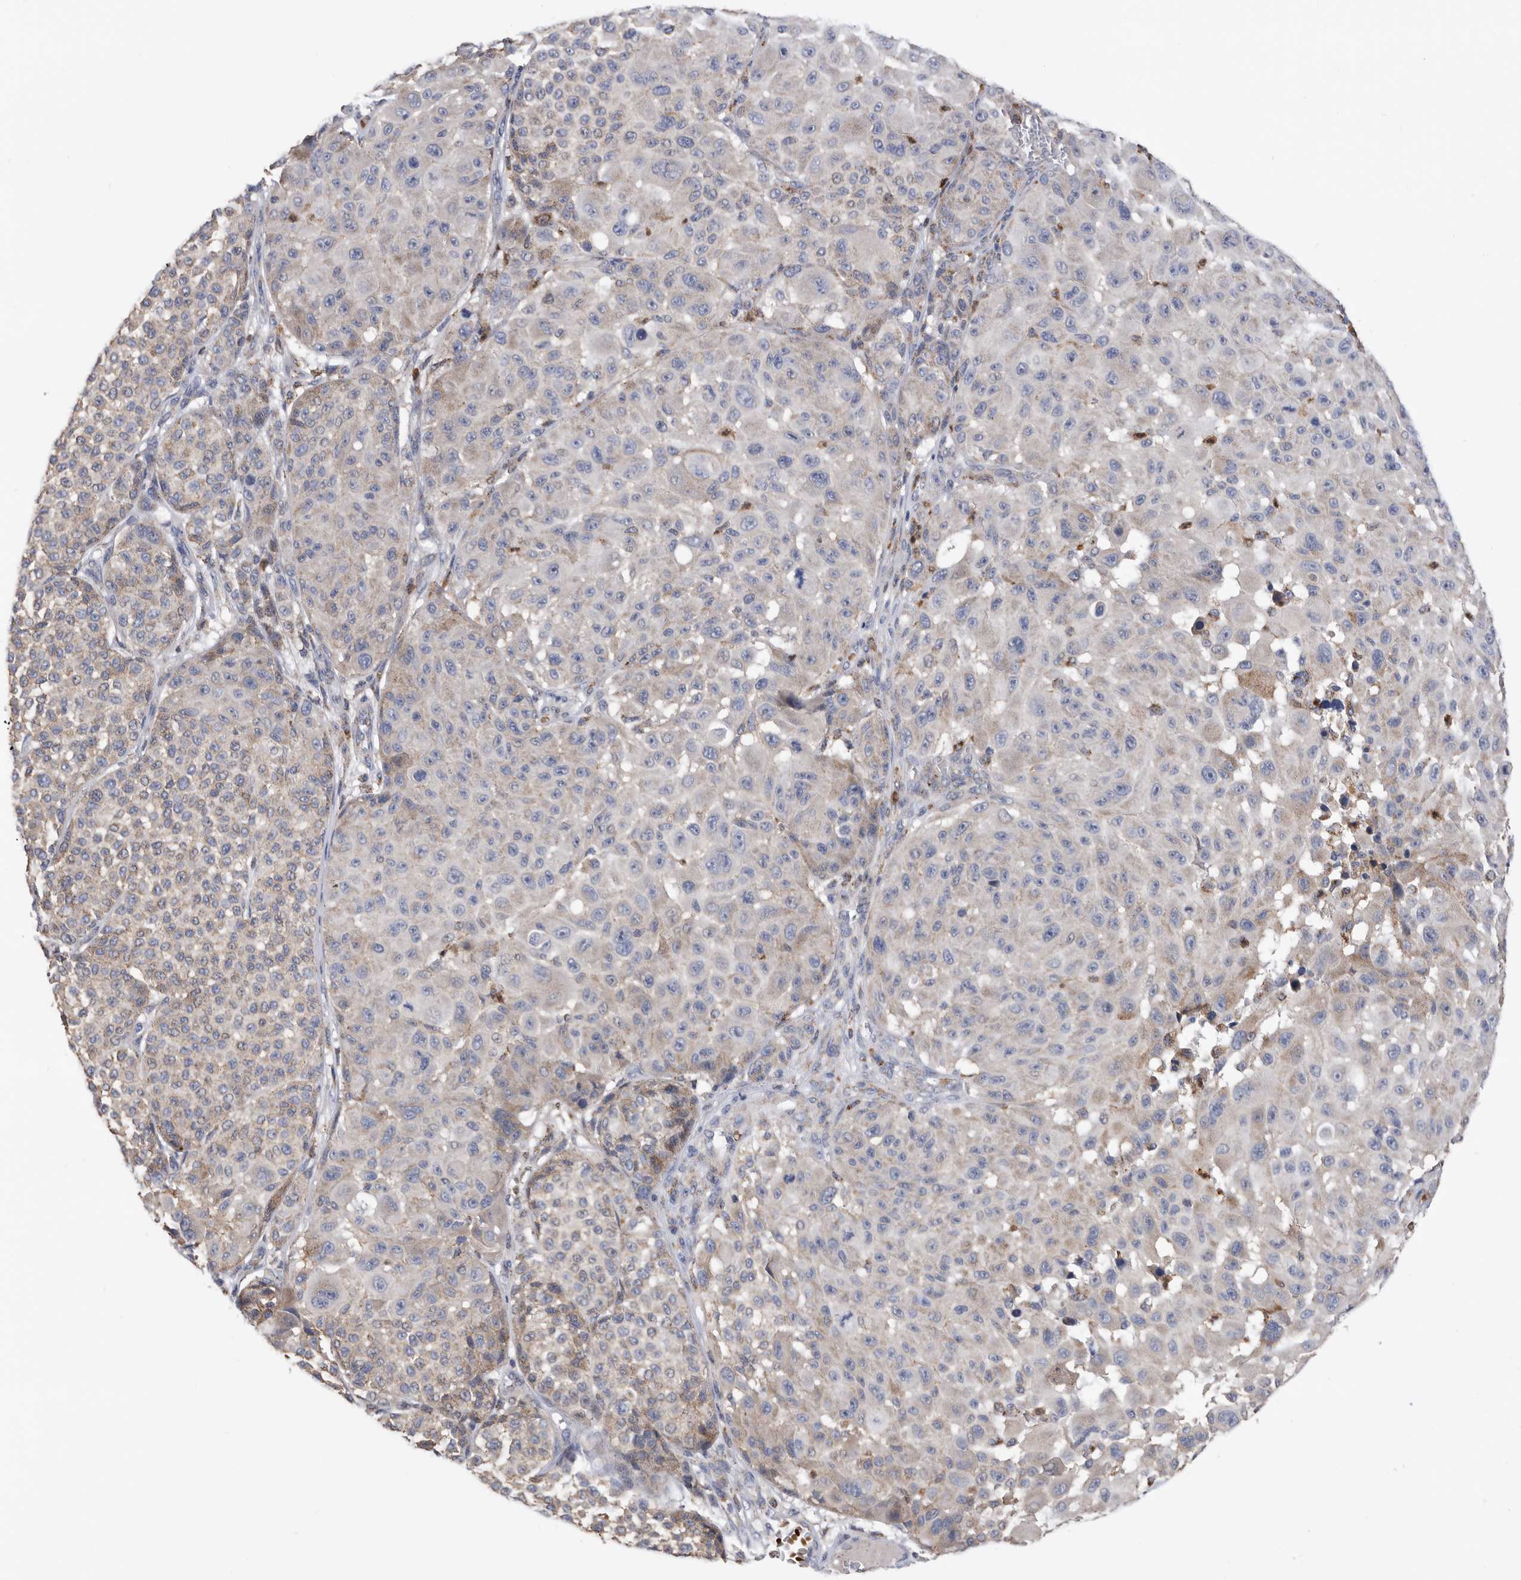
{"staining": {"intensity": "negative", "quantity": "none", "location": "none"}, "tissue": "melanoma", "cell_type": "Tumor cells", "image_type": "cancer", "snomed": [{"axis": "morphology", "description": "Malignant melanoma, NOS"}, {"axis": "topography", "description": "Skin"}], "caption": "Immunohistochemical staining of human melanoma demonstrates no significant expression in tumor cells.", "gene": "CRISPLD2", "patient": {"sex": "male", "age": 83}}